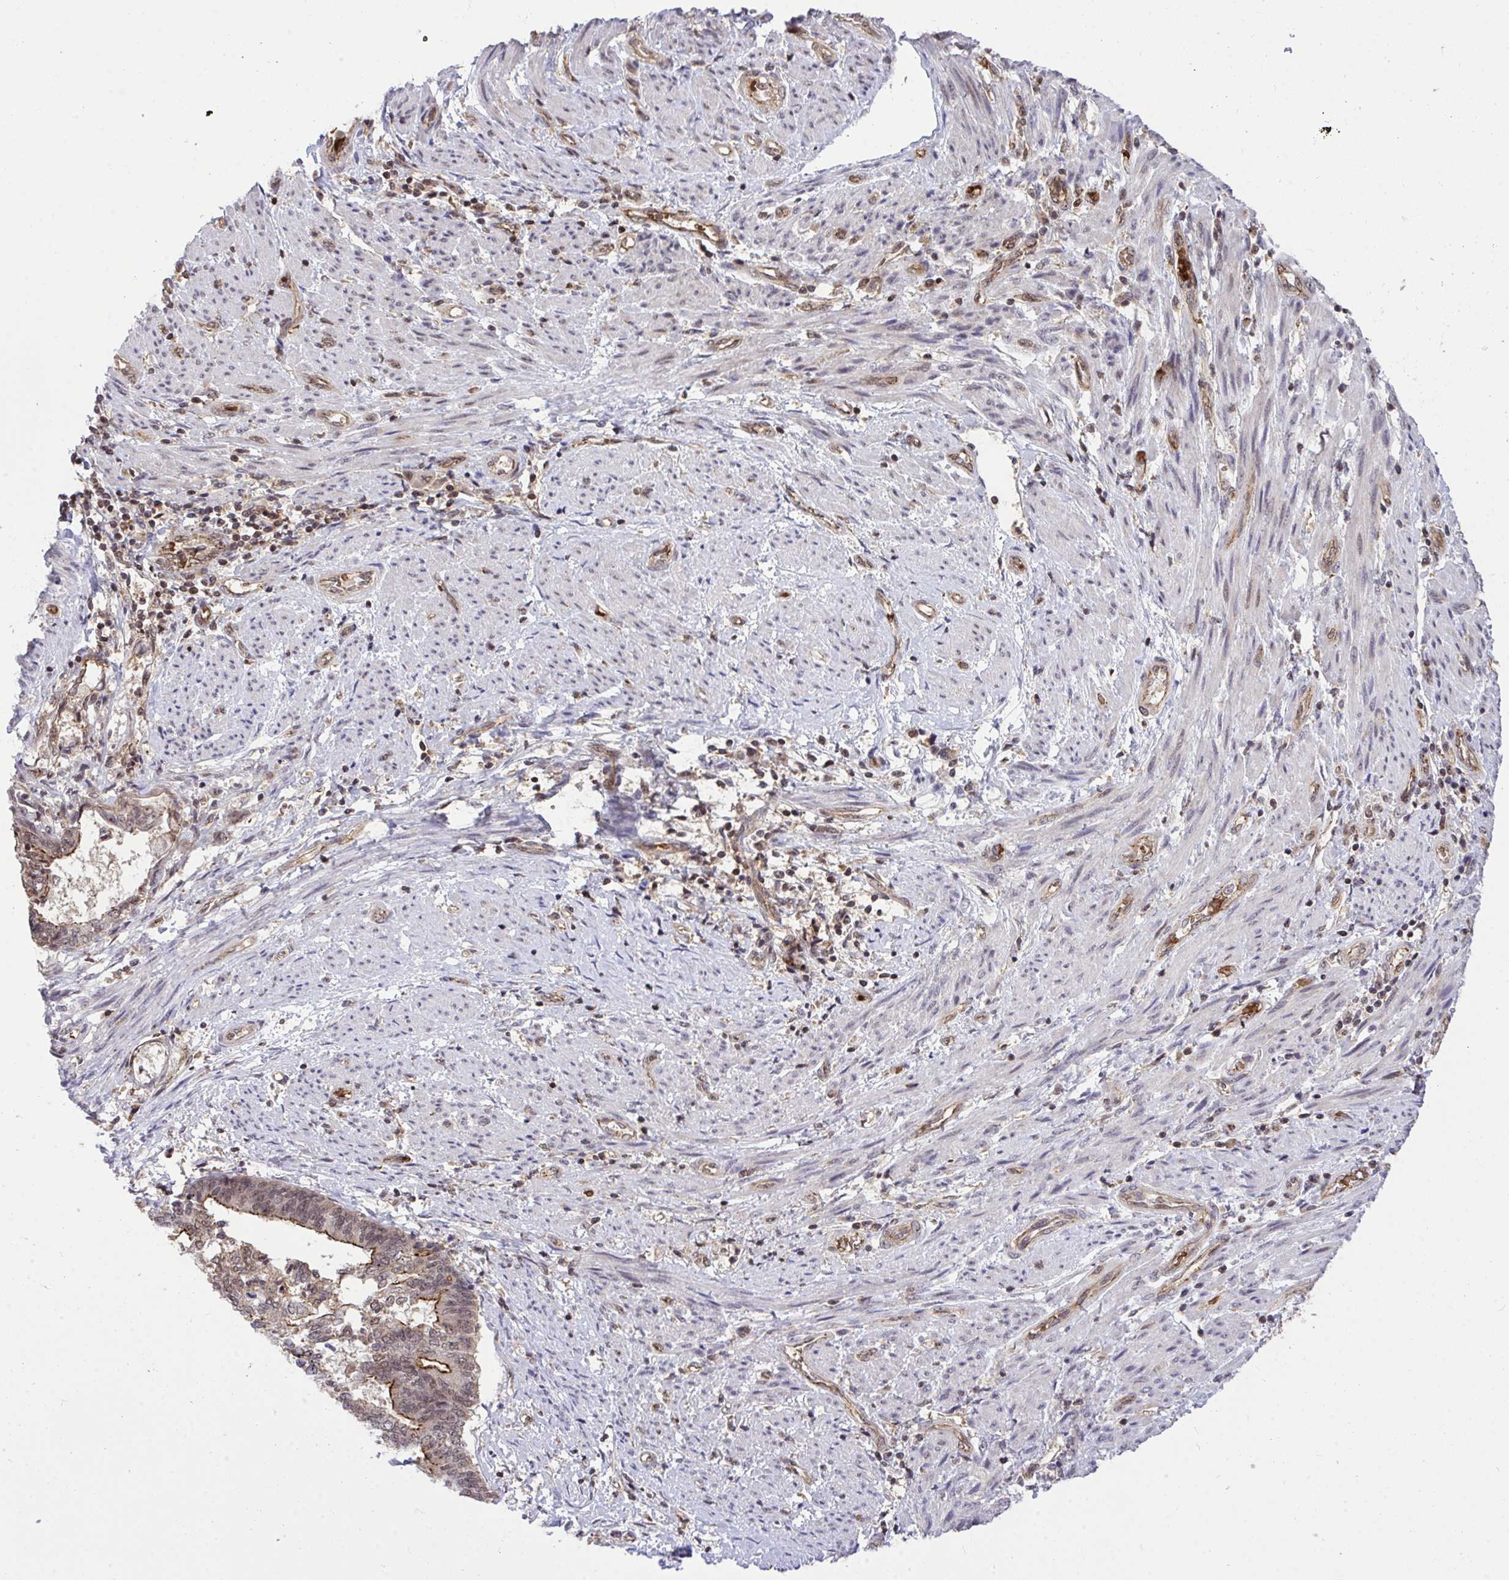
{"staining": {"intensity": "moderate", "quantity": "<25%", "location": "cytoplasmic/membranous,nuclear"}, "tissue": "endometrial cancer", "cell_type": "Tumor cells", "image_type": "cancer", "snomed": [{"axis": "morphology", "description": "Adenocarcinoma, NOS"}, {"axis": "topography", "description": "Endometrium"}], "caption": "Protein analysis of adenocarcinoma (endometrial) tissue demonstrates moderate cytoplasmic/membranous and nuclear positivity in about <25% of tumor cells. (Brightfield microscopy of DAB IHC at high magnification).", "gene": "PPP1CA", "patient": {"sex": "female", "age": 65}}